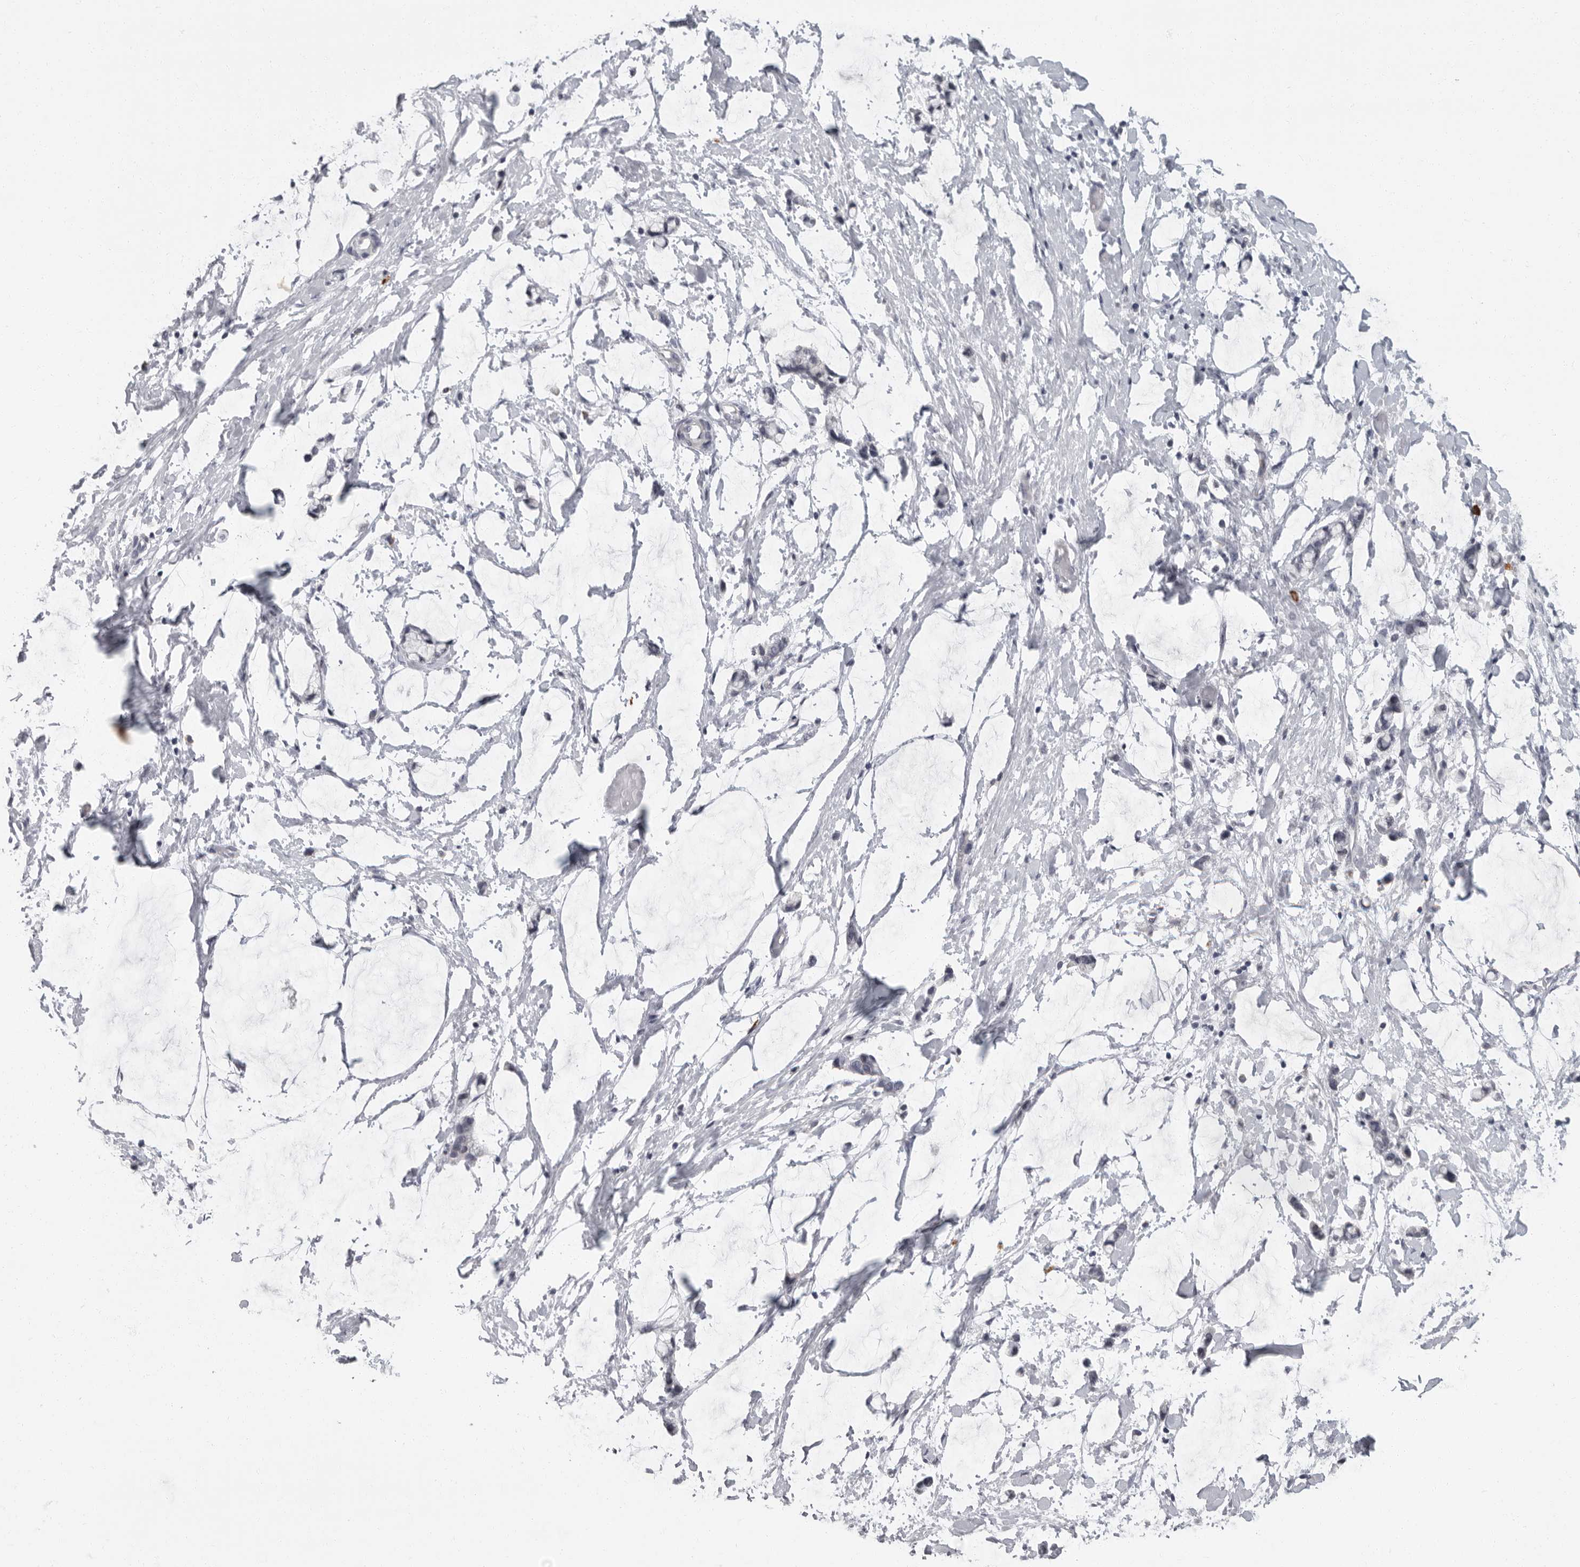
{"staining": {"intensity": "negative", "quantity": "none", "location": "none"}, "tissue": "adipose tissue", "cell_type": "Adipocytes", "image_type": "normal", "snomed": [{"axis": "morphology", "description": "Normal tissue, NOS"}, {"axis": "morphology", "description": "Adenocarcinoma, NOS"}, {"axis": "topography", "description": "Smooth muscle"}, {"axis": "topography", "description": "Colon"}], "caption": "IHC histopathology image of unremarkable adipose tissue: adipose tissue stained with DAB demonstrates no significant protein staining in adipocytes. (DAB immunohistochemistry (IHC) visualized using brightfield microscopy, high magnification).", "gene": "SLC25A39", "patient": {"sex": "male", "age": 14}}